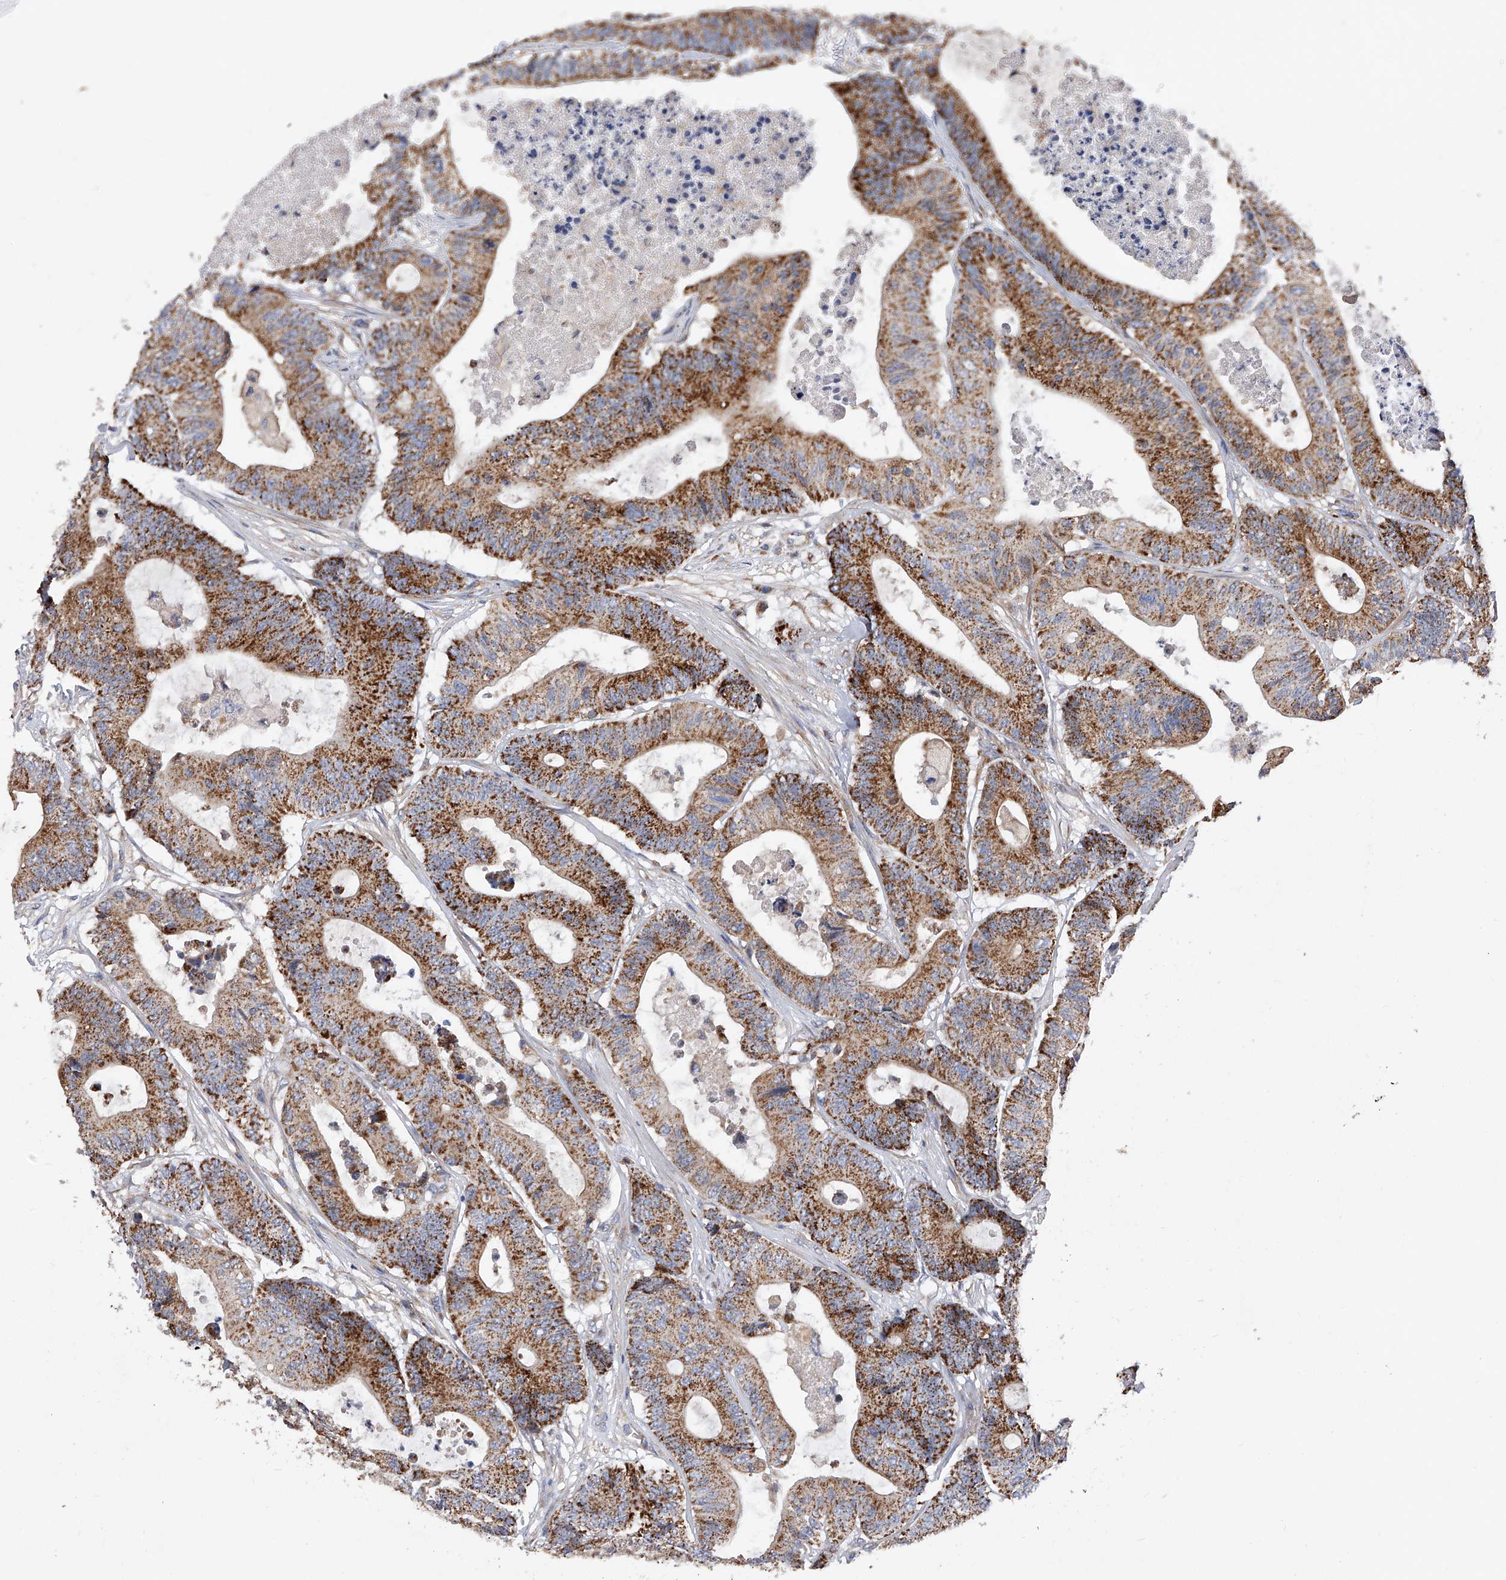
{"staining": {"intensity": "strong", "quantity": ">75%", "location": "cytoplasmic/membranous"}, "tissue": "colorectal cancer", "cell_type": "Tumor cells", "image_type": "cancer", "snomed": [{"axis": "morphology", "description": "Adenocarcinoma, NOS"}, {"axis": "topography", "description": "Colon"}], "caption": "Immunohistochemical staining of colorectal cancer reveals high levels of strong cytoplasmic/membranous positivity in approximately >75% of tumor cells. (Brightfield microscopy of DAB IHC at high magnification).", "gene": "PDSS2", "patient": {"sex": "female", "age": 84}}